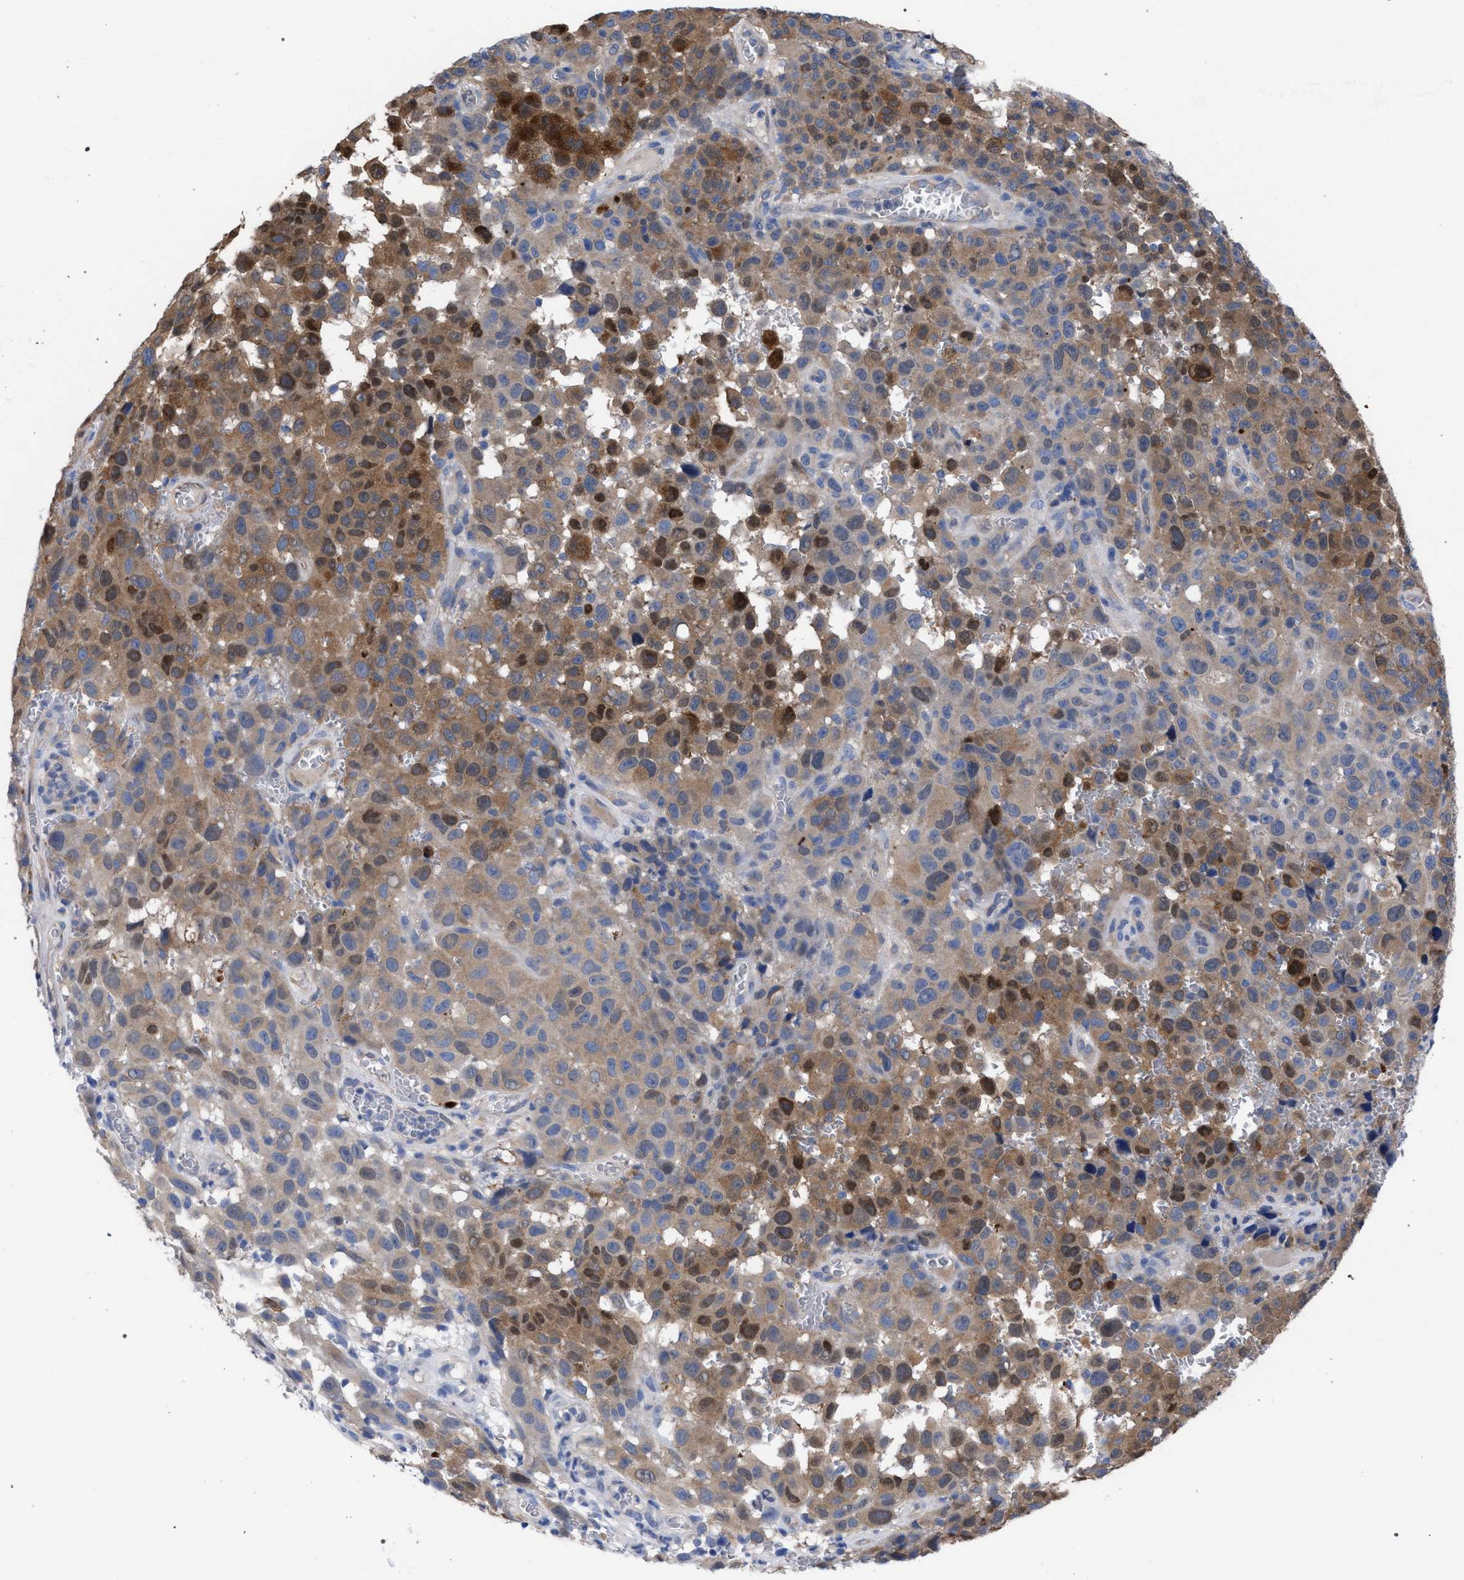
{"staining": {"intensity": "moderate", "quantity": "25%-75%", "location": "cytoplasmic/membranous"}, "tissue": "melanoma", "cell_type": "Tumor cells", "image_type": "cancer", "snomed": [{"axis": "morphology", "description": "Malignant melanoma, NOS"}, {"axis": "topography", "description": "Skin"}], "caption": "IHC photomicrograph of neoplastic tissue: human melanoma stained using immunohistochemistry displays medium levels of moderate protein expression localized specifically in the cytoplasmic/membranous of tumor cells, appearing as a cytoplasmic/membranous brown color.", "gene": "GMPR", "patient": {"sex": "female", "age": 82}}